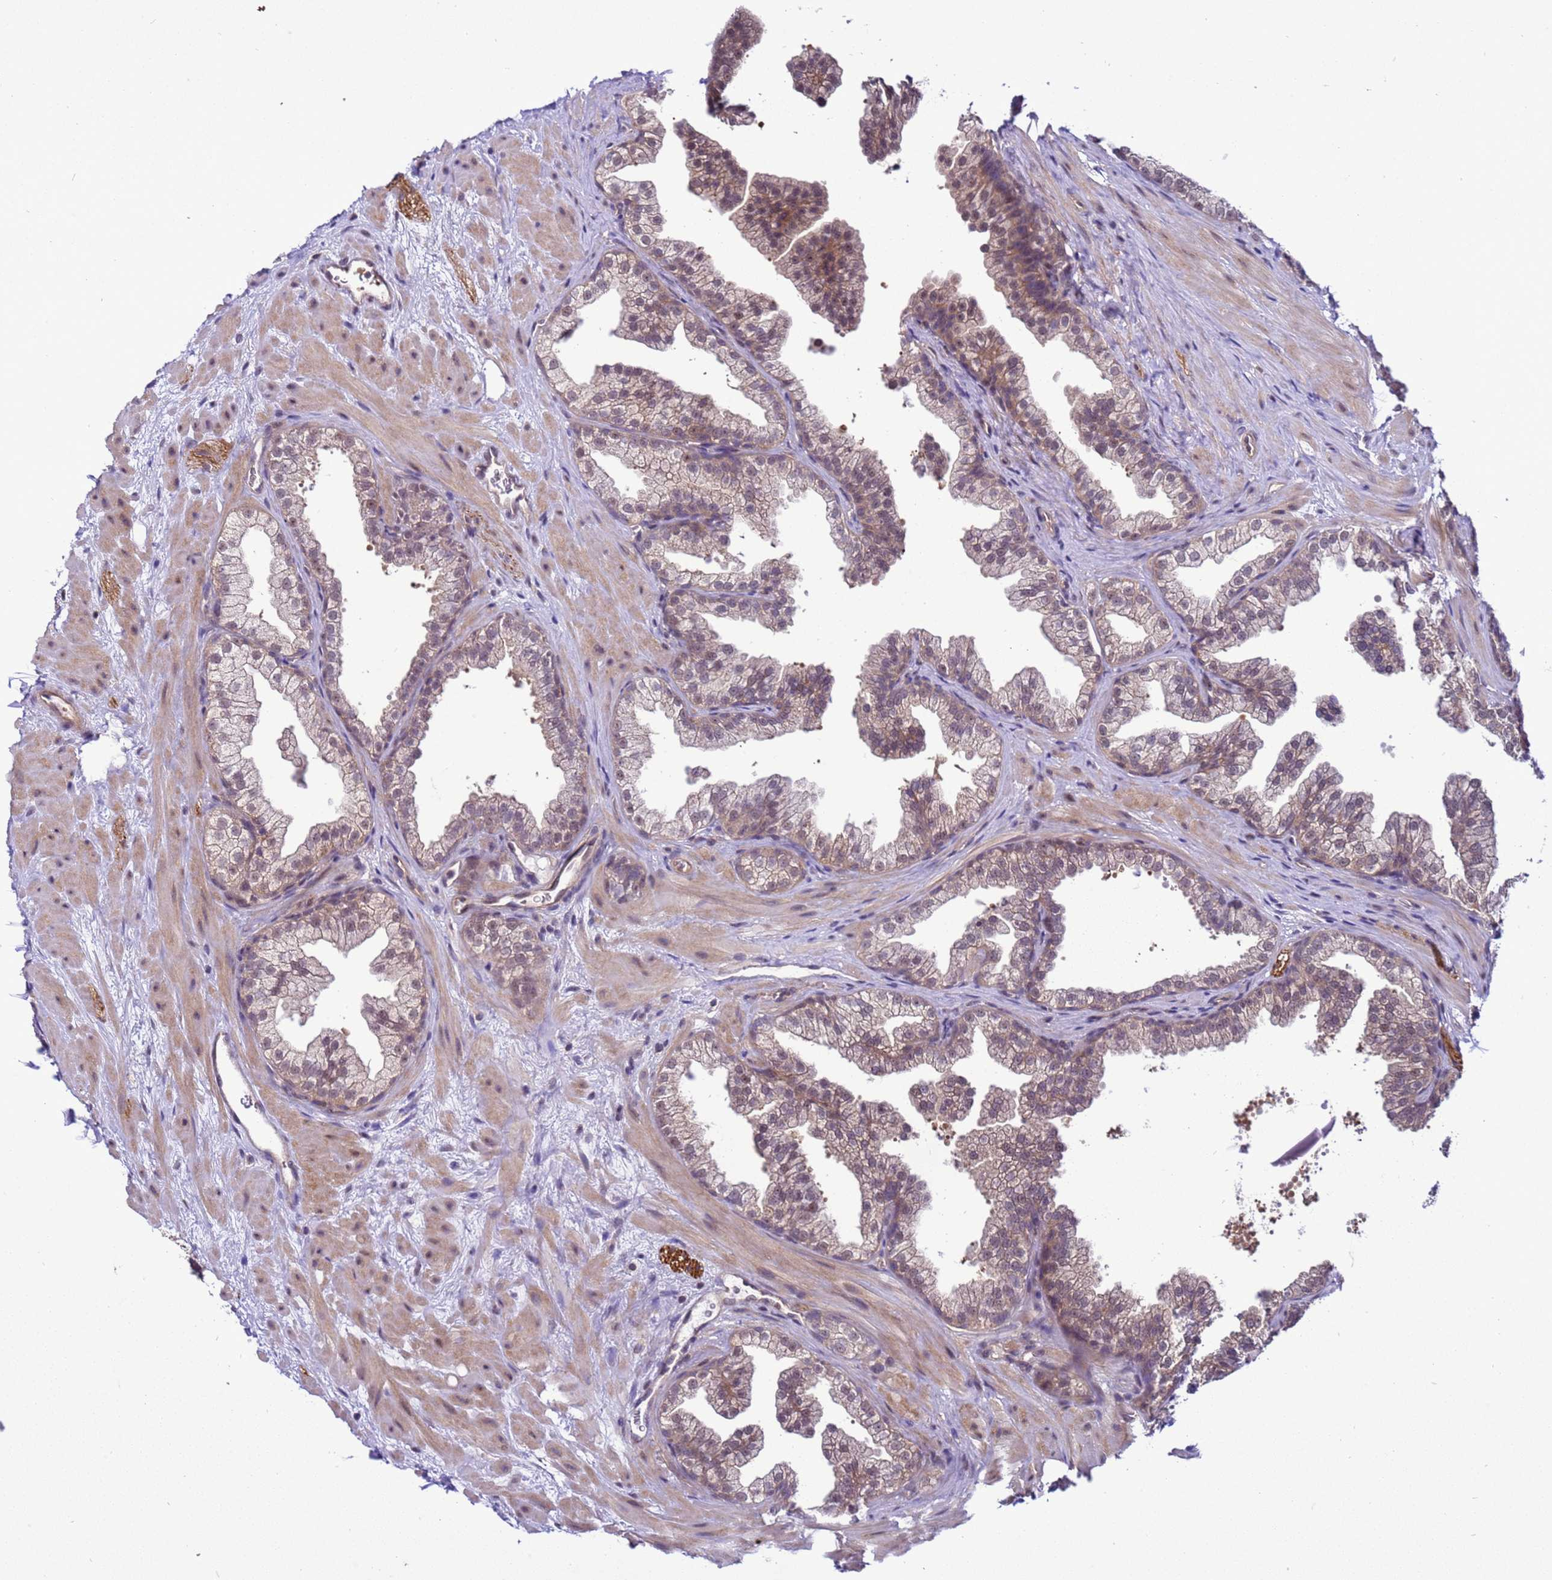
{"staining": {"intensity": "moderate", "quantity": "25%-75%", "location": "cytoplasmic/membranous,nuclear"}, "tissue": "prostate", "cell_type": "Glandular cells", "image_type": "normal", "snomed": [{"axis": "morphology", "description": "Normal tissue, NOS"}, {"axis": "topography", "description": "Prostate"}], "caption": "Moderate cytoplasmic/membranous,nuclear positivity for a protein is present in about 25%-75% of glandular cells of benign prostate using immunohistochemistry (IHC).", "gene": "GEN1", "patient": {"sex": "male", "age": 37}}